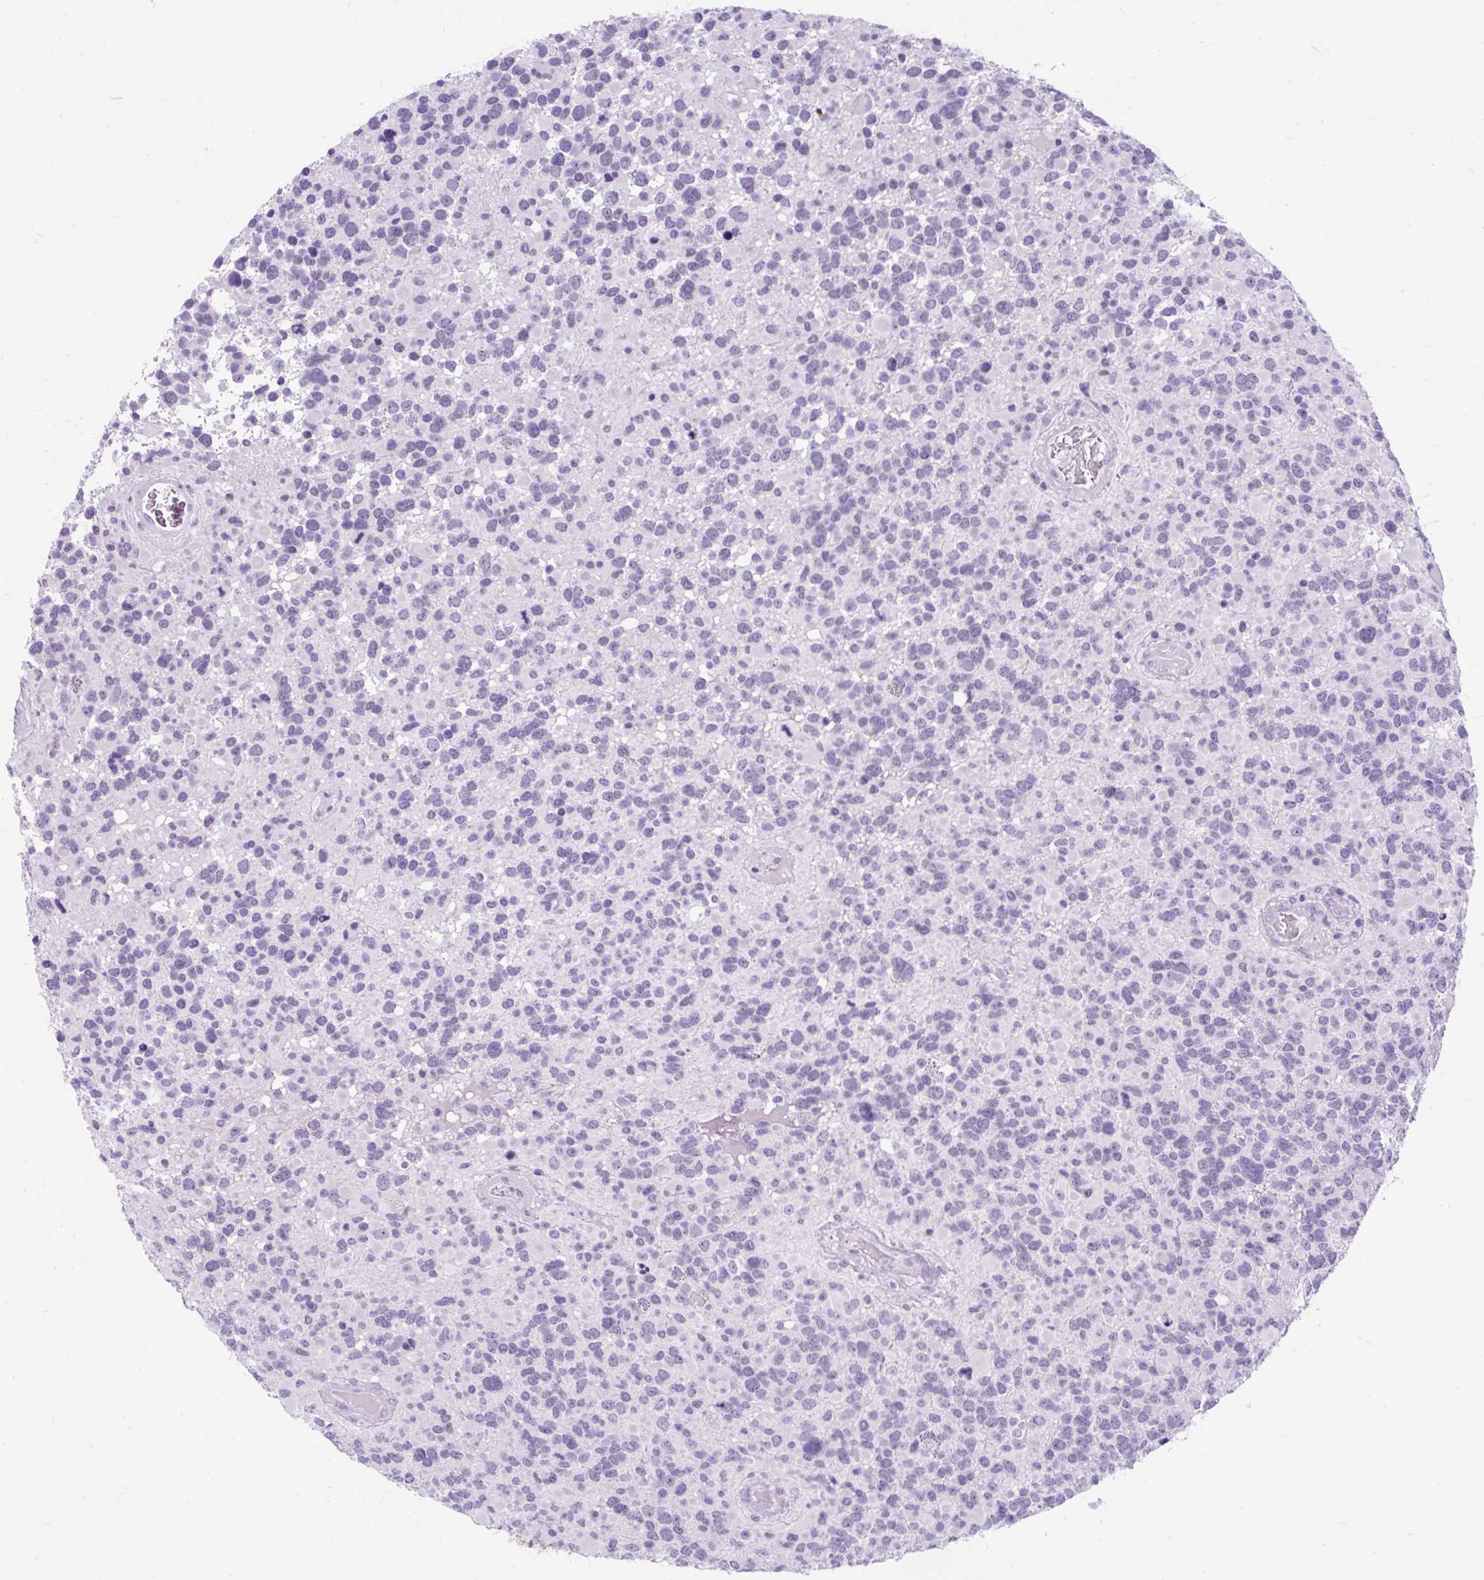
{"staining": {"intensity": "negative", "quantity": "none", "location": "none"}, "tissue": "glioma", "cell_type": "Tumor cells", "image_type": "cancer", "snomed": [{"axis": "morphology", "description": "Glioma, malignant, High grade"}, {"axis": "topography", "description": "Brain"}], "caption": "This histopathology image is of malignant high-grade glioma stained with immunohistochemistry to label a protein in brown with the nuclei are counter-stained blue. There is no positivity in tumor cells.", "gene": "SCGB1A1", "patient": {"sex": "female", "age": 40}}